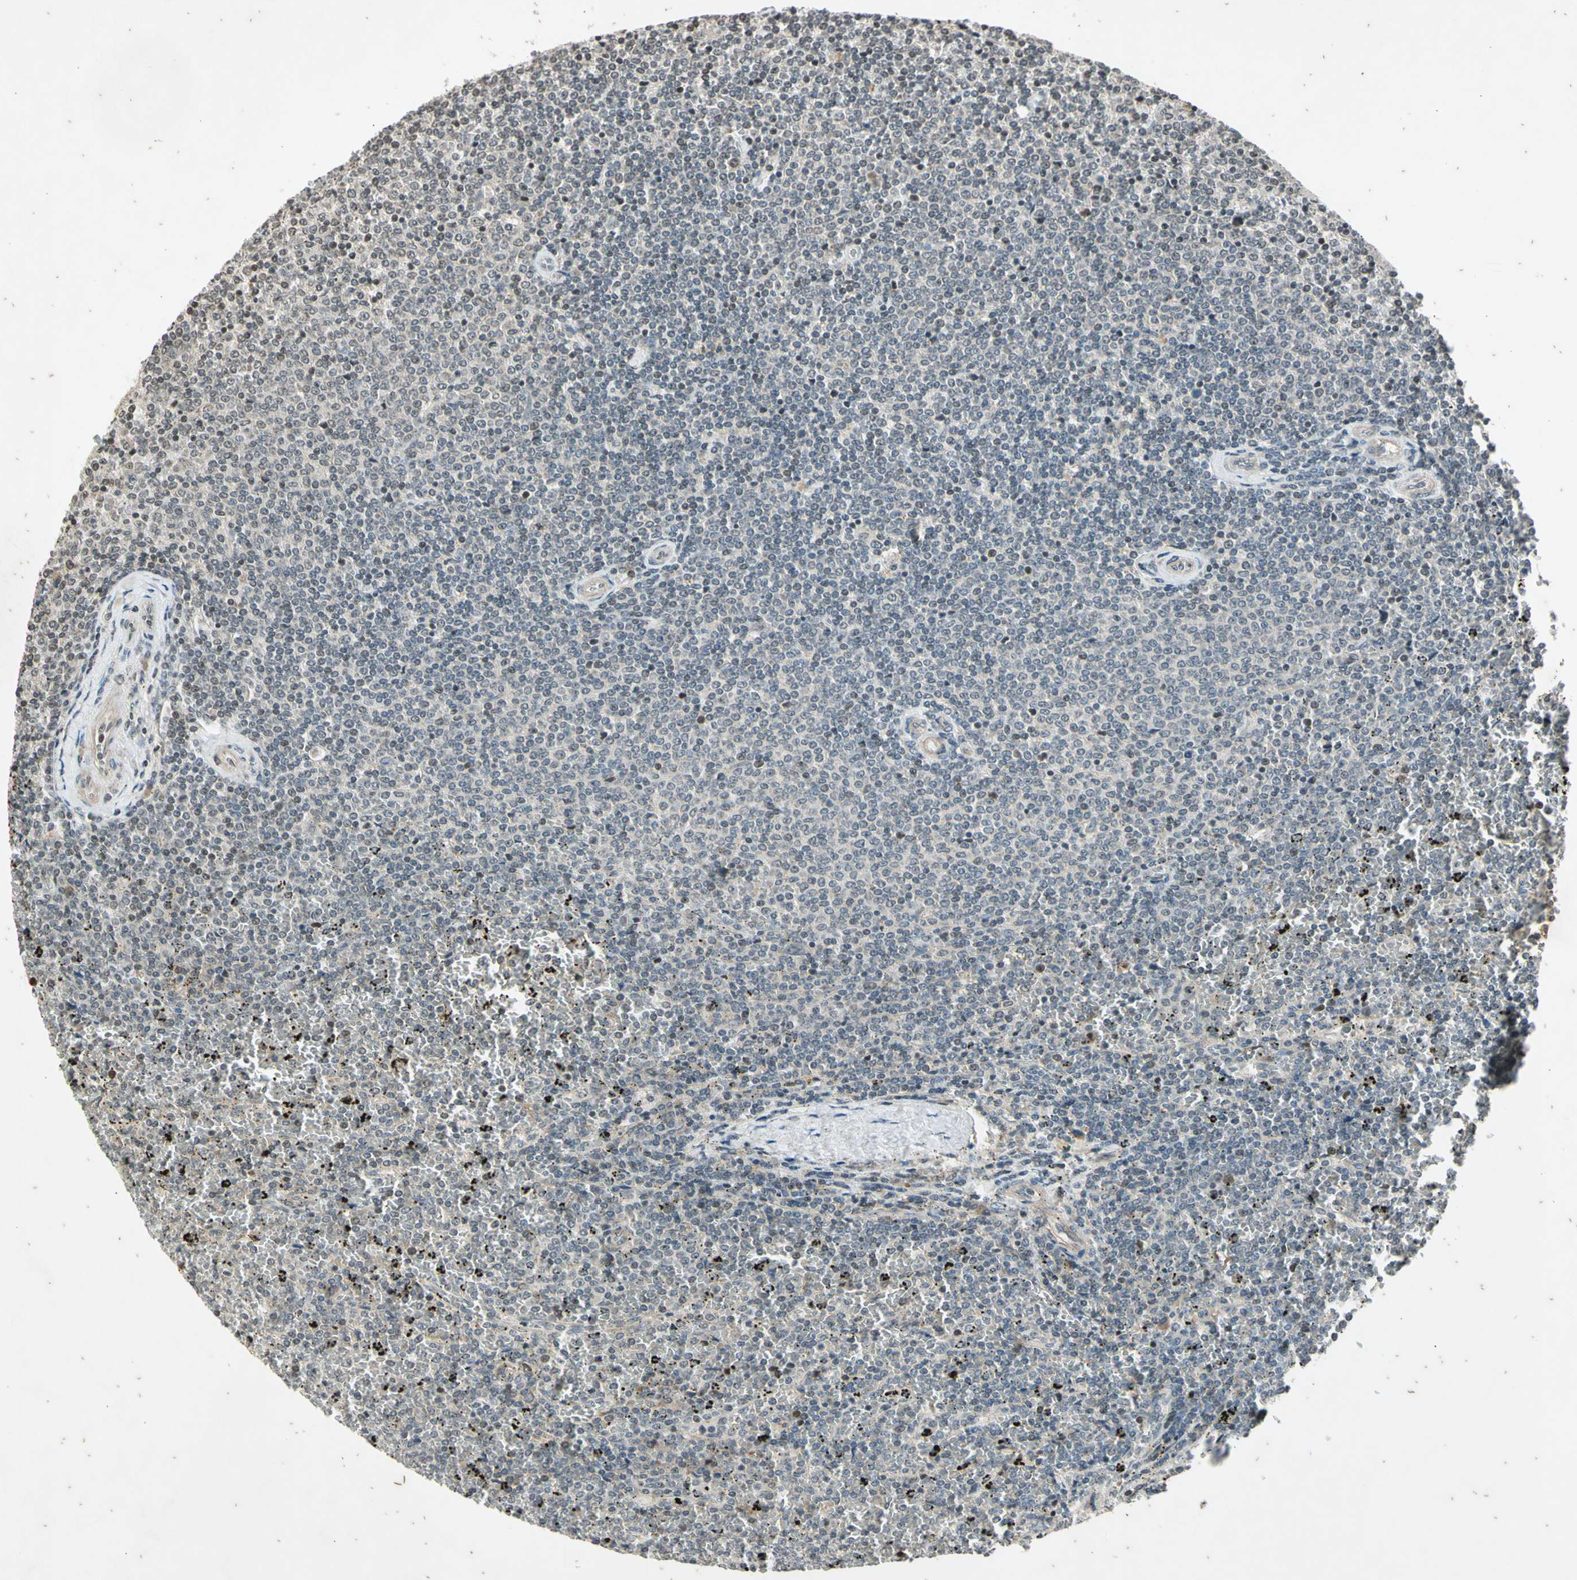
{"staining": {"intensity": "negative", "quantity": "none", "location": "none"}, "tissue": "lymphoma", "cell_type": "Tumor cells", "image_type": "cancer", "snomed": [{"axis": "morphology", "description": "Malignant lymphoma, non-Hodgkin's type, Low grade"}, {"axis": "topography", "description": "Spleen"}], "caption": "High magnification brightfield microscopy of low-grade malignant lymphoma, non-Hodgkin's type stained with DAB (3,3'-diaminobenzidine) (brown) and counterstained with hematoxylin (blue): tumor cells show no significant expression.", "gene": "EFNB2", "patient": {"sex": "female", "age": 77}}